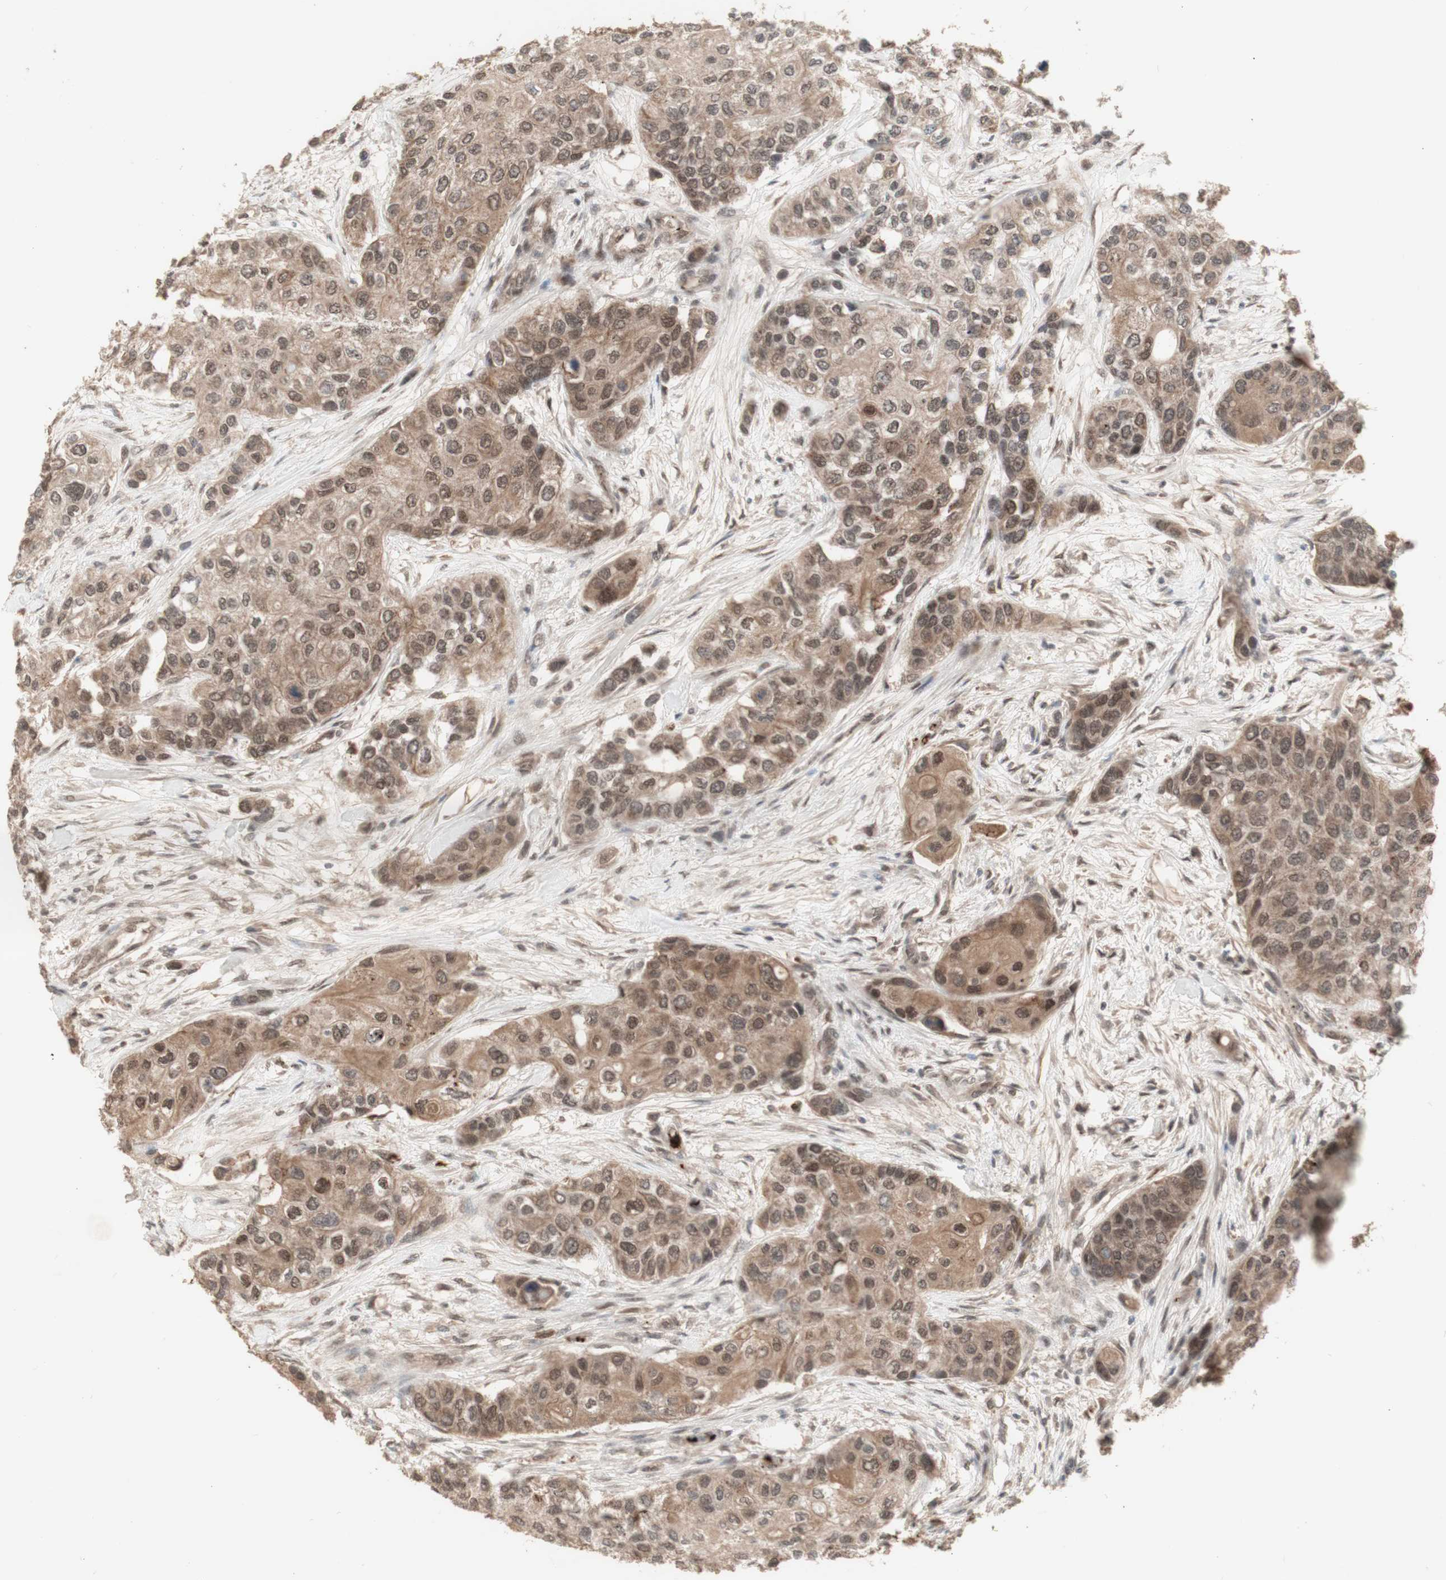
{"staining": {"intensity": "moderate", "quantity": ">75%", "location": "cytoplasmic/membranous,nuclear"}, "tissue": "urothelial cancer", "cell_type": "Tumor cells", "image_type": "cancer", "snomed": [{"axis": "morphology", "description": "Urothelial carcinoma, High grade"}, {"axis": "topography", "description": "Urinary bladder"}], "caption": "A micrograph of urothelial cancer stained for a protein shows moderate cytoplasmic/membranous and nuclear brown staining in tumor cells.", "gene": "ALOX12", "patient": {"sex": "female", "age": 56}}